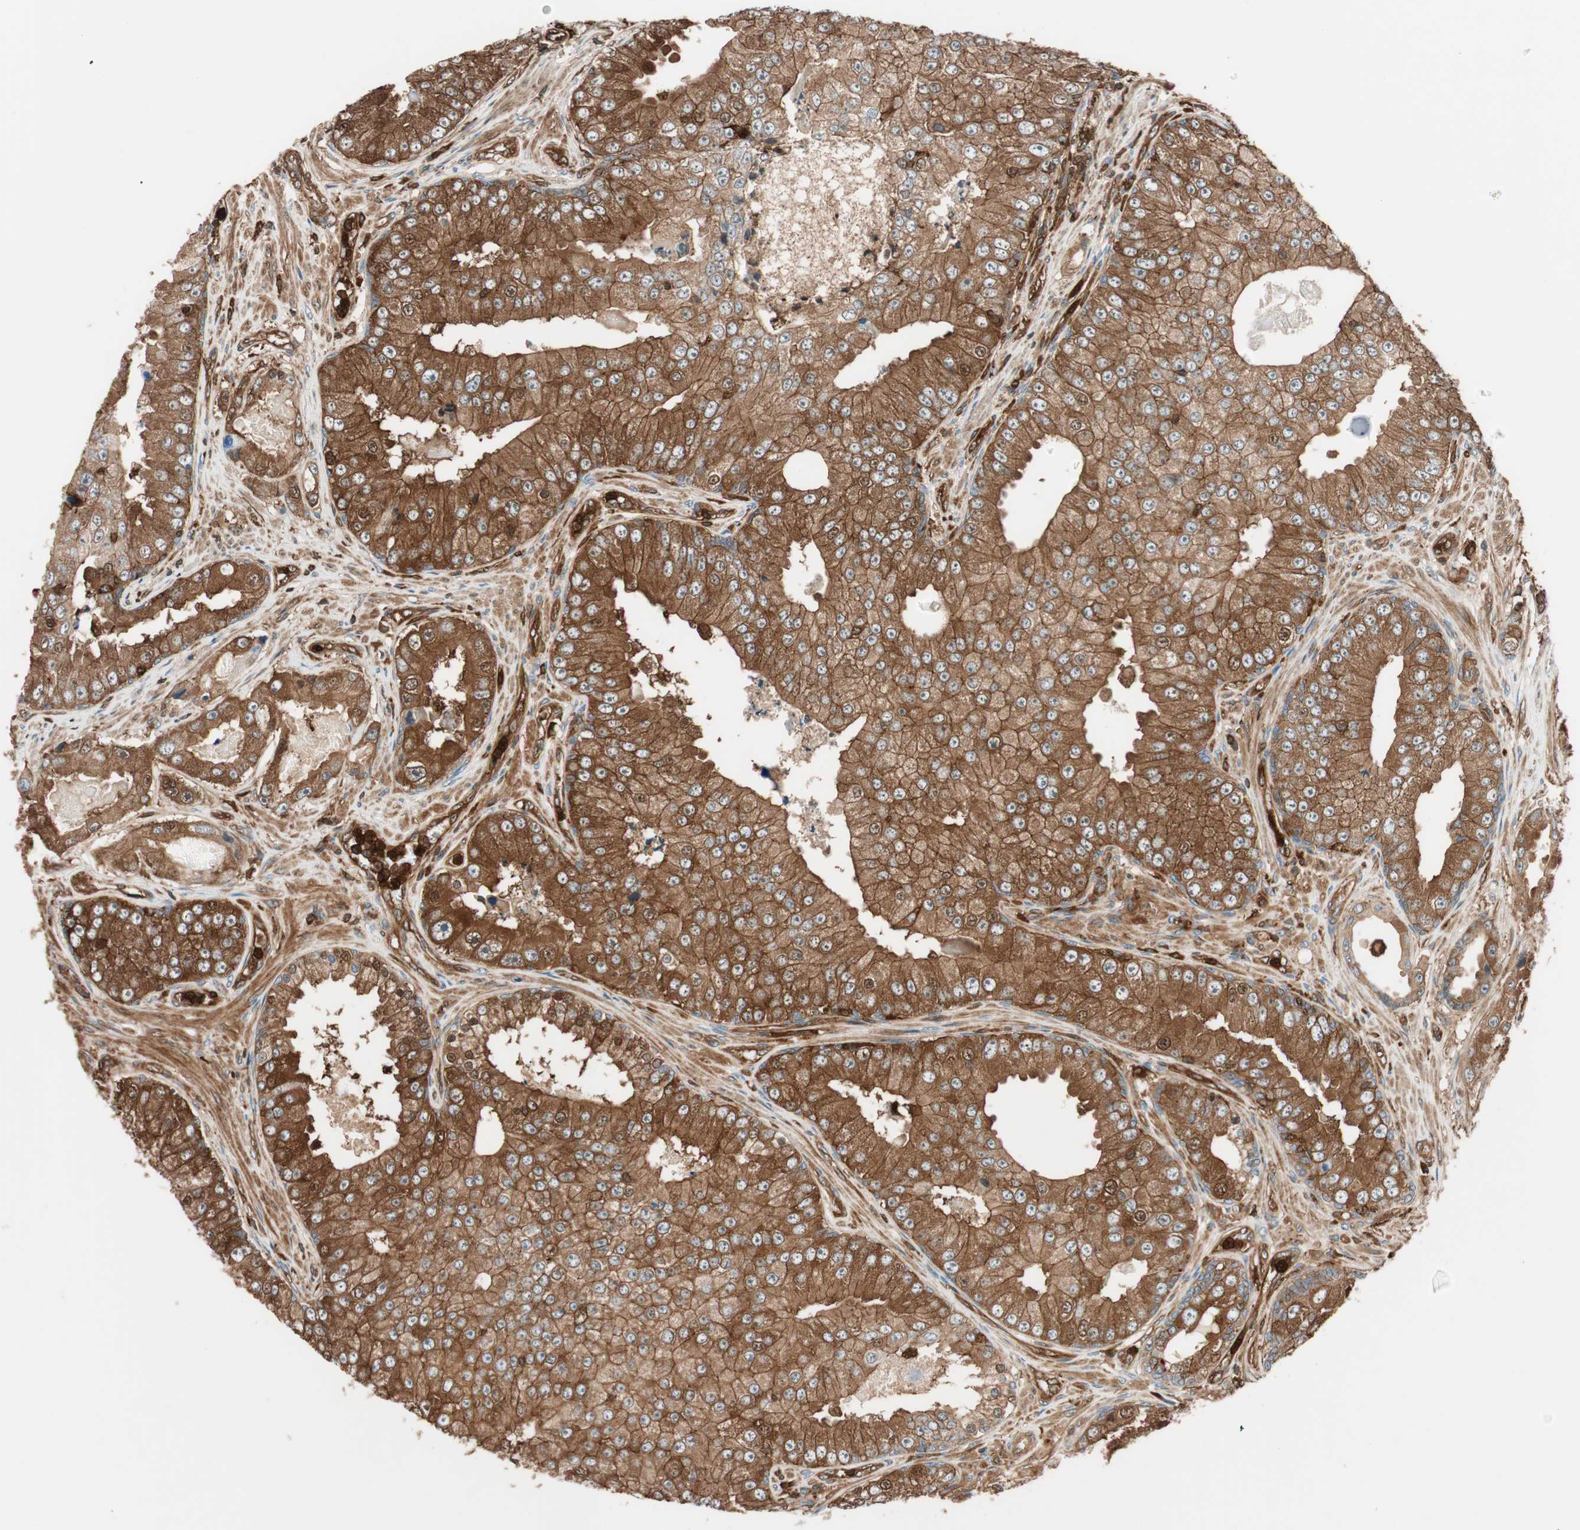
{"staining": {"intensity": "strong", "quantity": ">75%", "location": "cytoplasmic/membranous"}, "tissue": "prostate cancer", "cell_type": "Tumor cells", "image_type": "cancer", "snomed": [{"axis": "morphology", "description": "Adenocarcinoma, High grade"}, {"axis": "topography", "description": "Prostate"}], "caption": "IHC photomicrograph of neoplastic tissue: high-grade adenocarcinoma (prostate) stained using immunohistochemistry demonstrates high levels of strong protein expression localized specifically in the cytoplasmic/membranous of tumor cells, appearing as a cytoplasmic/membranous brown color.", "gene": "VASP", "patient": {"sex": "male", "age": 73}}